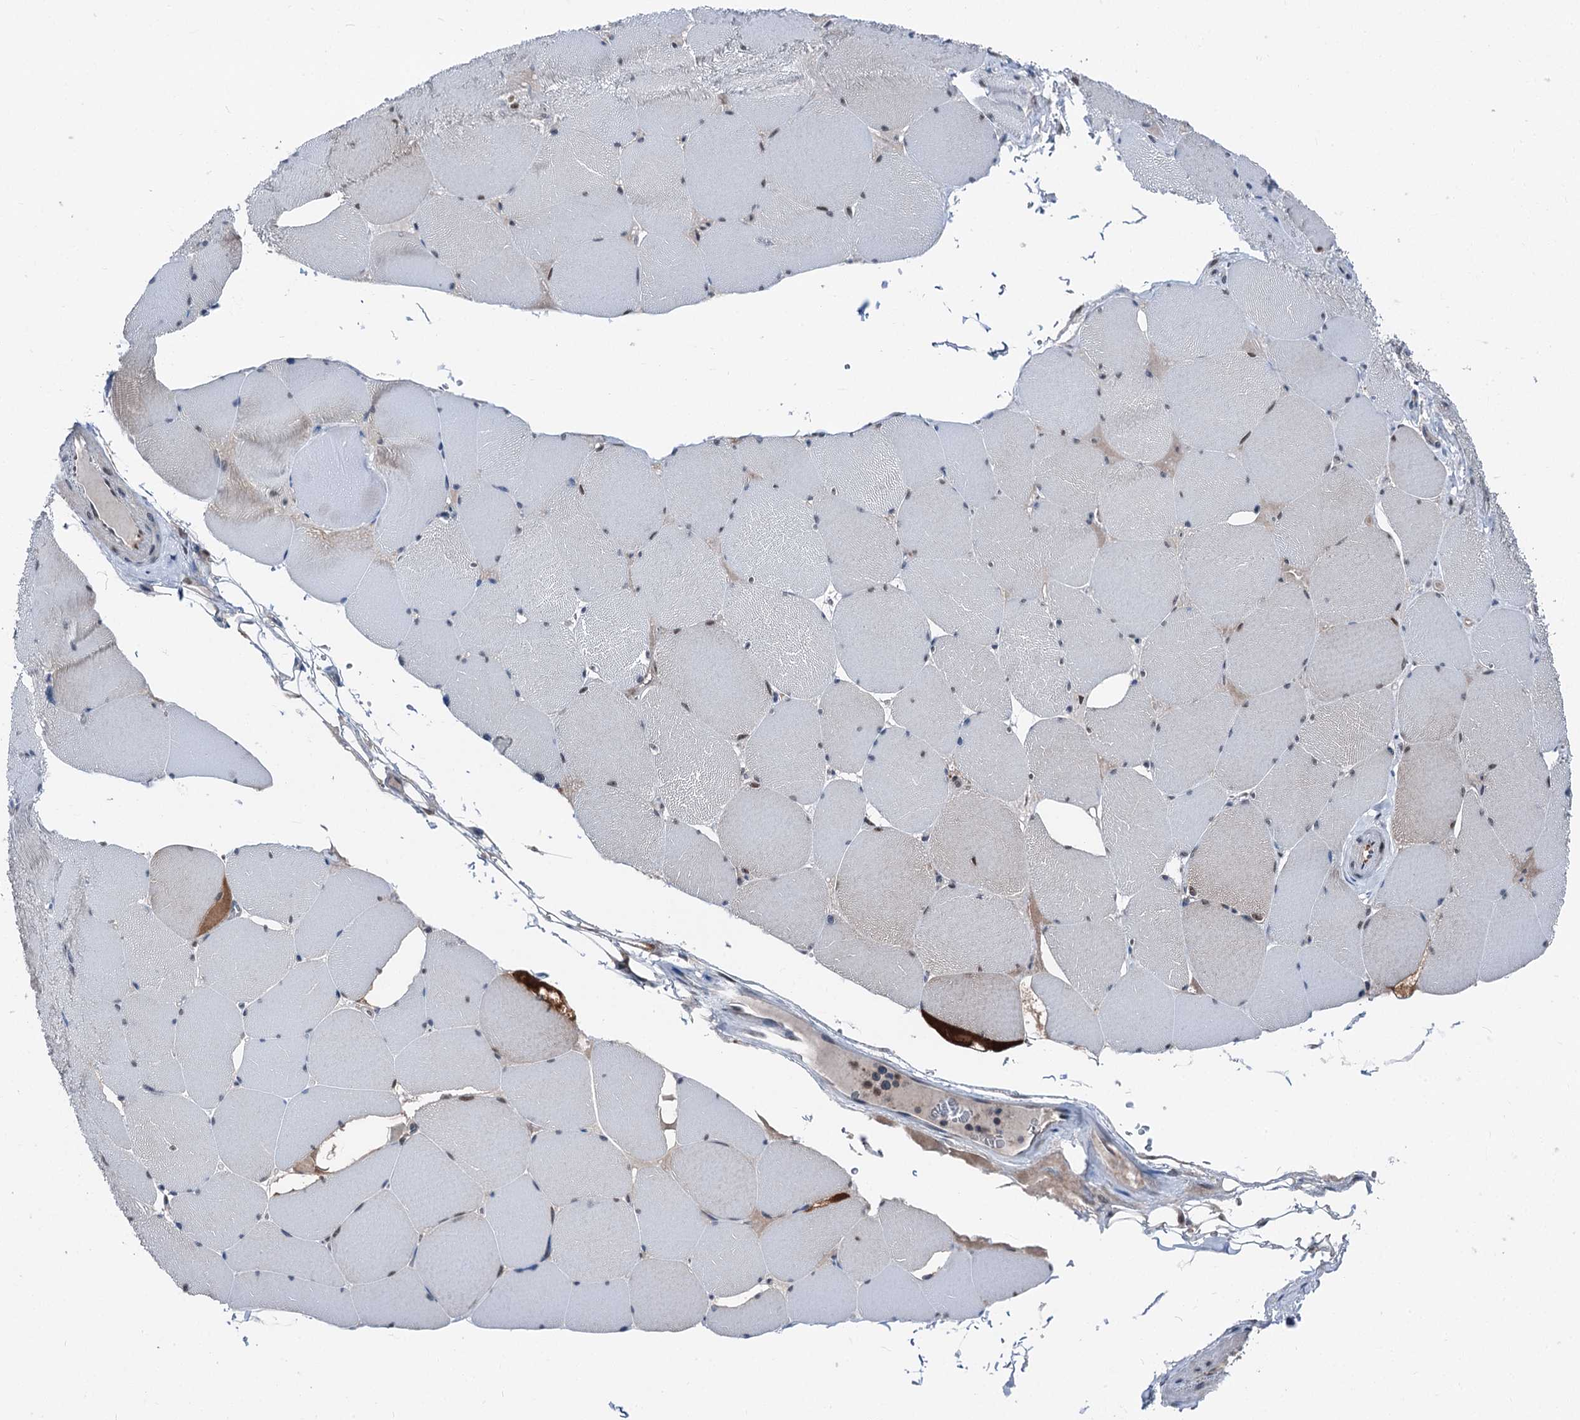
{"staining": {"intensity": "moderate", "quantity": "25%-75%", "location": "cytoplasmic/membranous,nuclear"}, "tissue": "skeletal muscle", "cell_type": "Myocytes", "image_type": "normal", "snomed": [{"axis": "morphology", "description": "Normal tissue, NOS"}, {"axis": "topography", "description": "Skeletal muscle"}, {"axis": "topography", "description": "Head-Neck"}], "caption": "DAB (3,3'-diaminobenzidine) immunohistochemical staining of benign skeletal muscle reveals moderate cytoplasmic/membranous,nuclear protein expression in approximately 25%-75% of myocytes. (DAB IHC with brightfield microscopy, high magnification).", "gene": "PSMD13", "patient": {"sex": "male", "age": 66}}